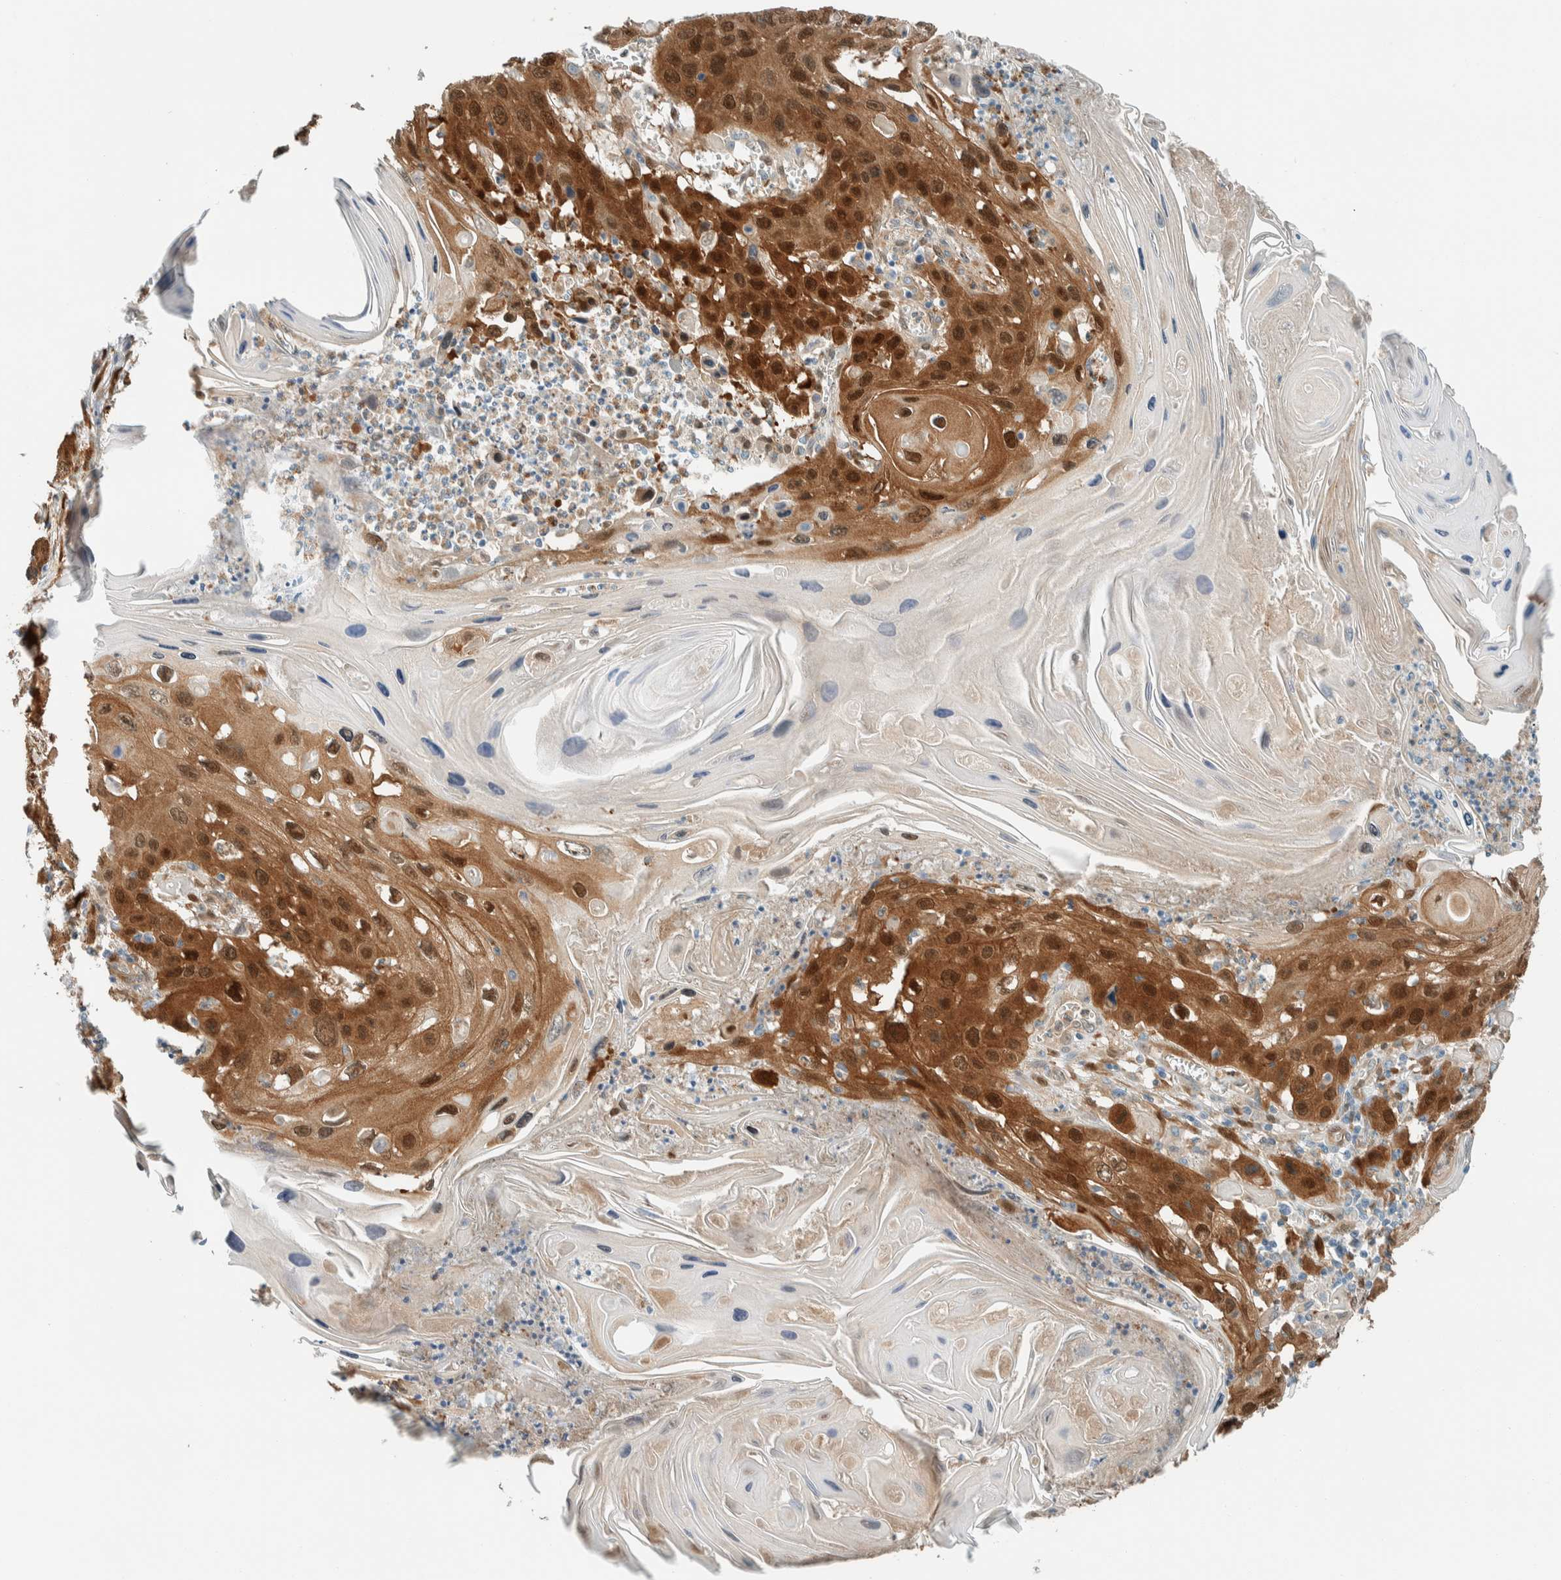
{"staining": {"intensity": "strong", "quantity": "25%-75%", "location": "cytoplasmic/membranous,nuclear"}, "tissue": "skin cancer", "cell_type": "Tumor cells", "image_type": "cancer", "snomed": [{"axis": "morphology", "description": "Squamous cell carcinoma, NOS"}, {"axis": "topography", "description": "Skin"}], "caption": "A brown stain highlights strong cytoplasmic/membranous and nuclear staining of a protein in squamous cell carcinoma (skin) tumor cells.", "gene": "NXN", "patient": {"sex": "male", "age": 55}}